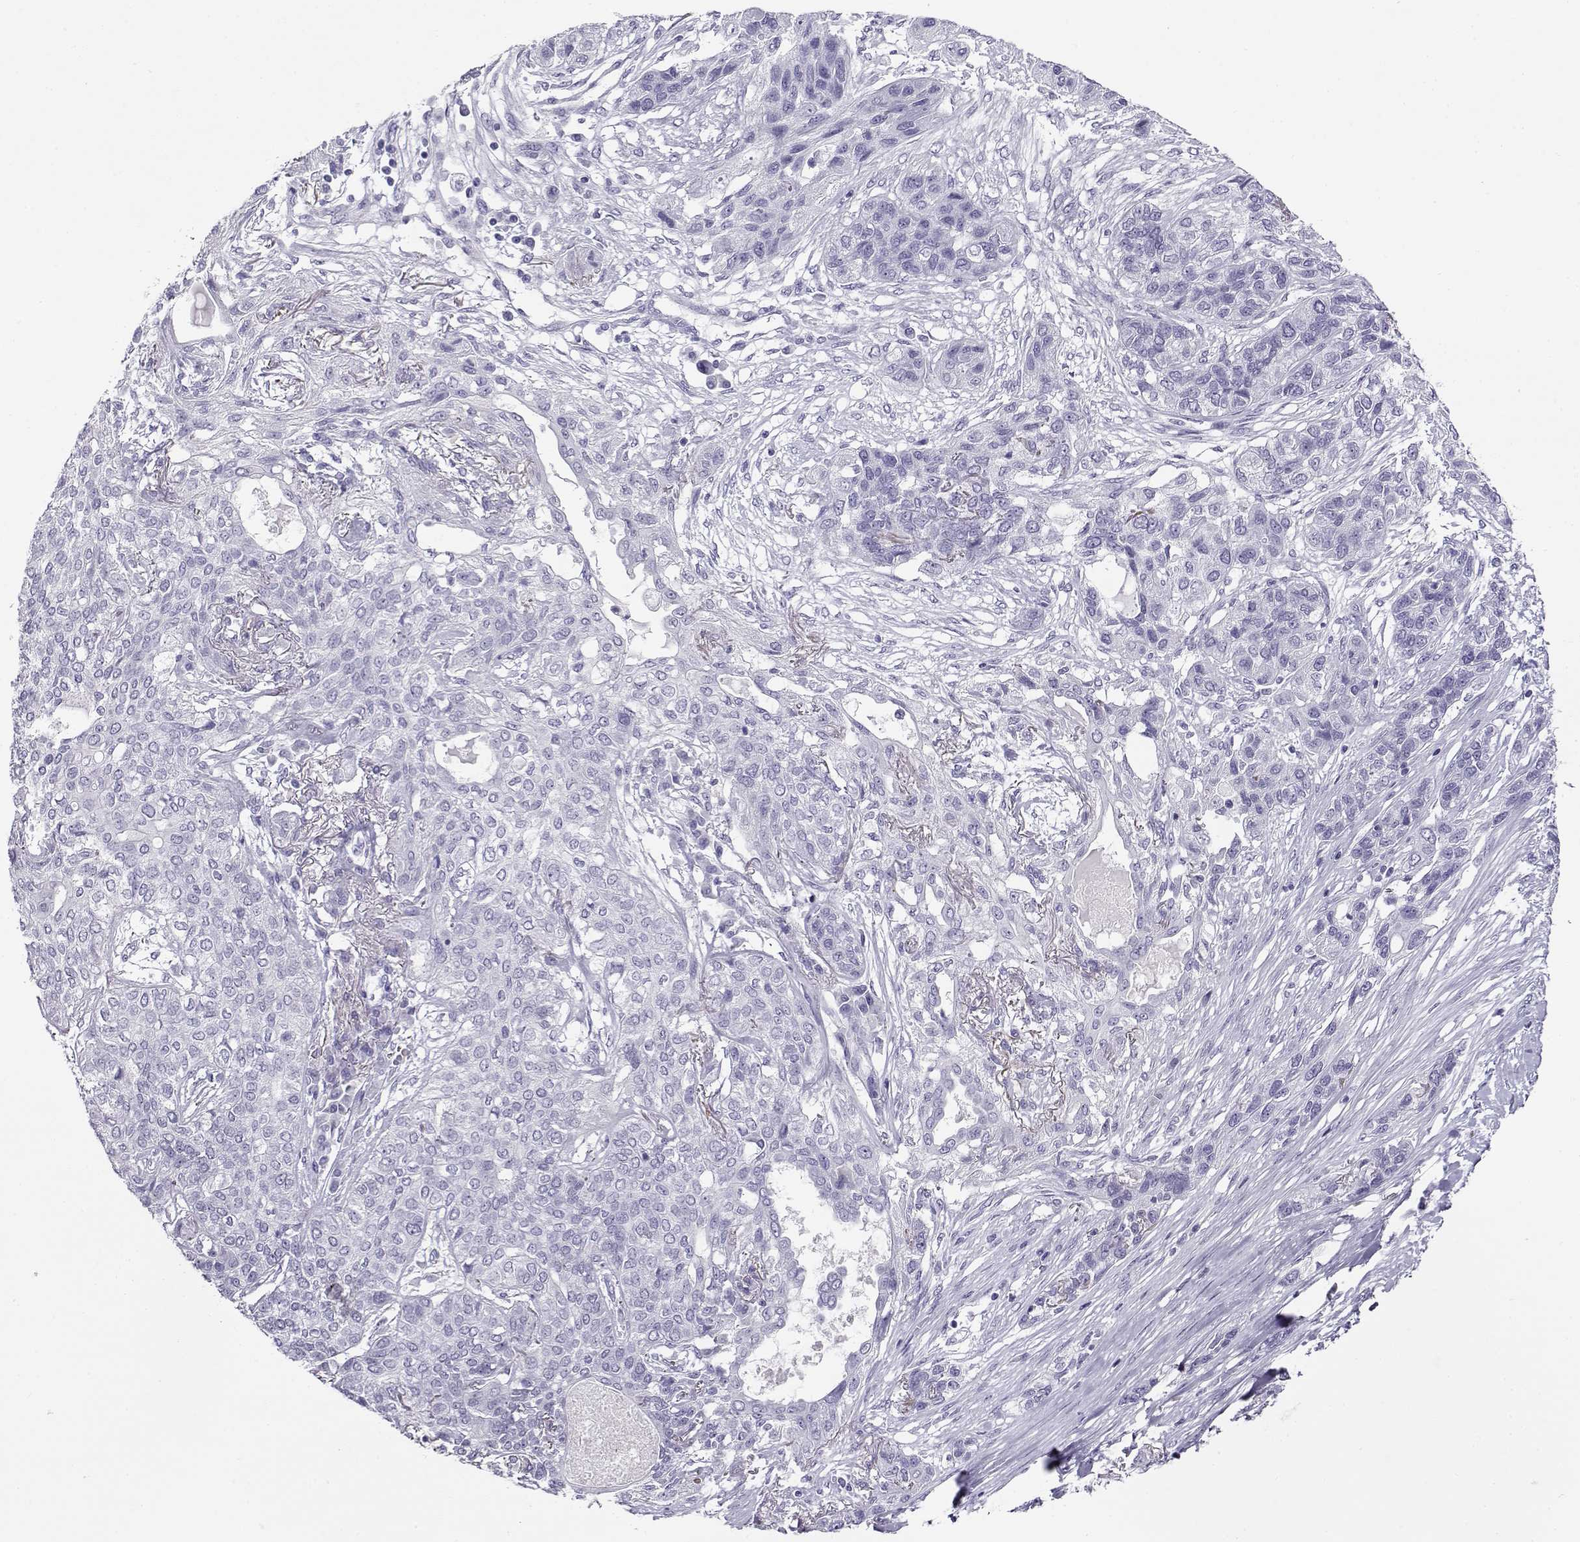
{"staining": {"intensity": "negative", "quantity": "none", "location": "none"}, "tissue": "lung cancer", "cell_type": "Tumor cells", "image_type": "cancer", "snomed": [{"axis": "morphology", "description": "Squamous cell carcinoma, NOS"}, {"axis": "topography", "description": "Lung"}], "caption": "Immunohistochemical staining of human lung cancer shows no significant expression in tumor cells.", "gene": "RHOXF2", "patient": {"sex": "female", "age": 70}}